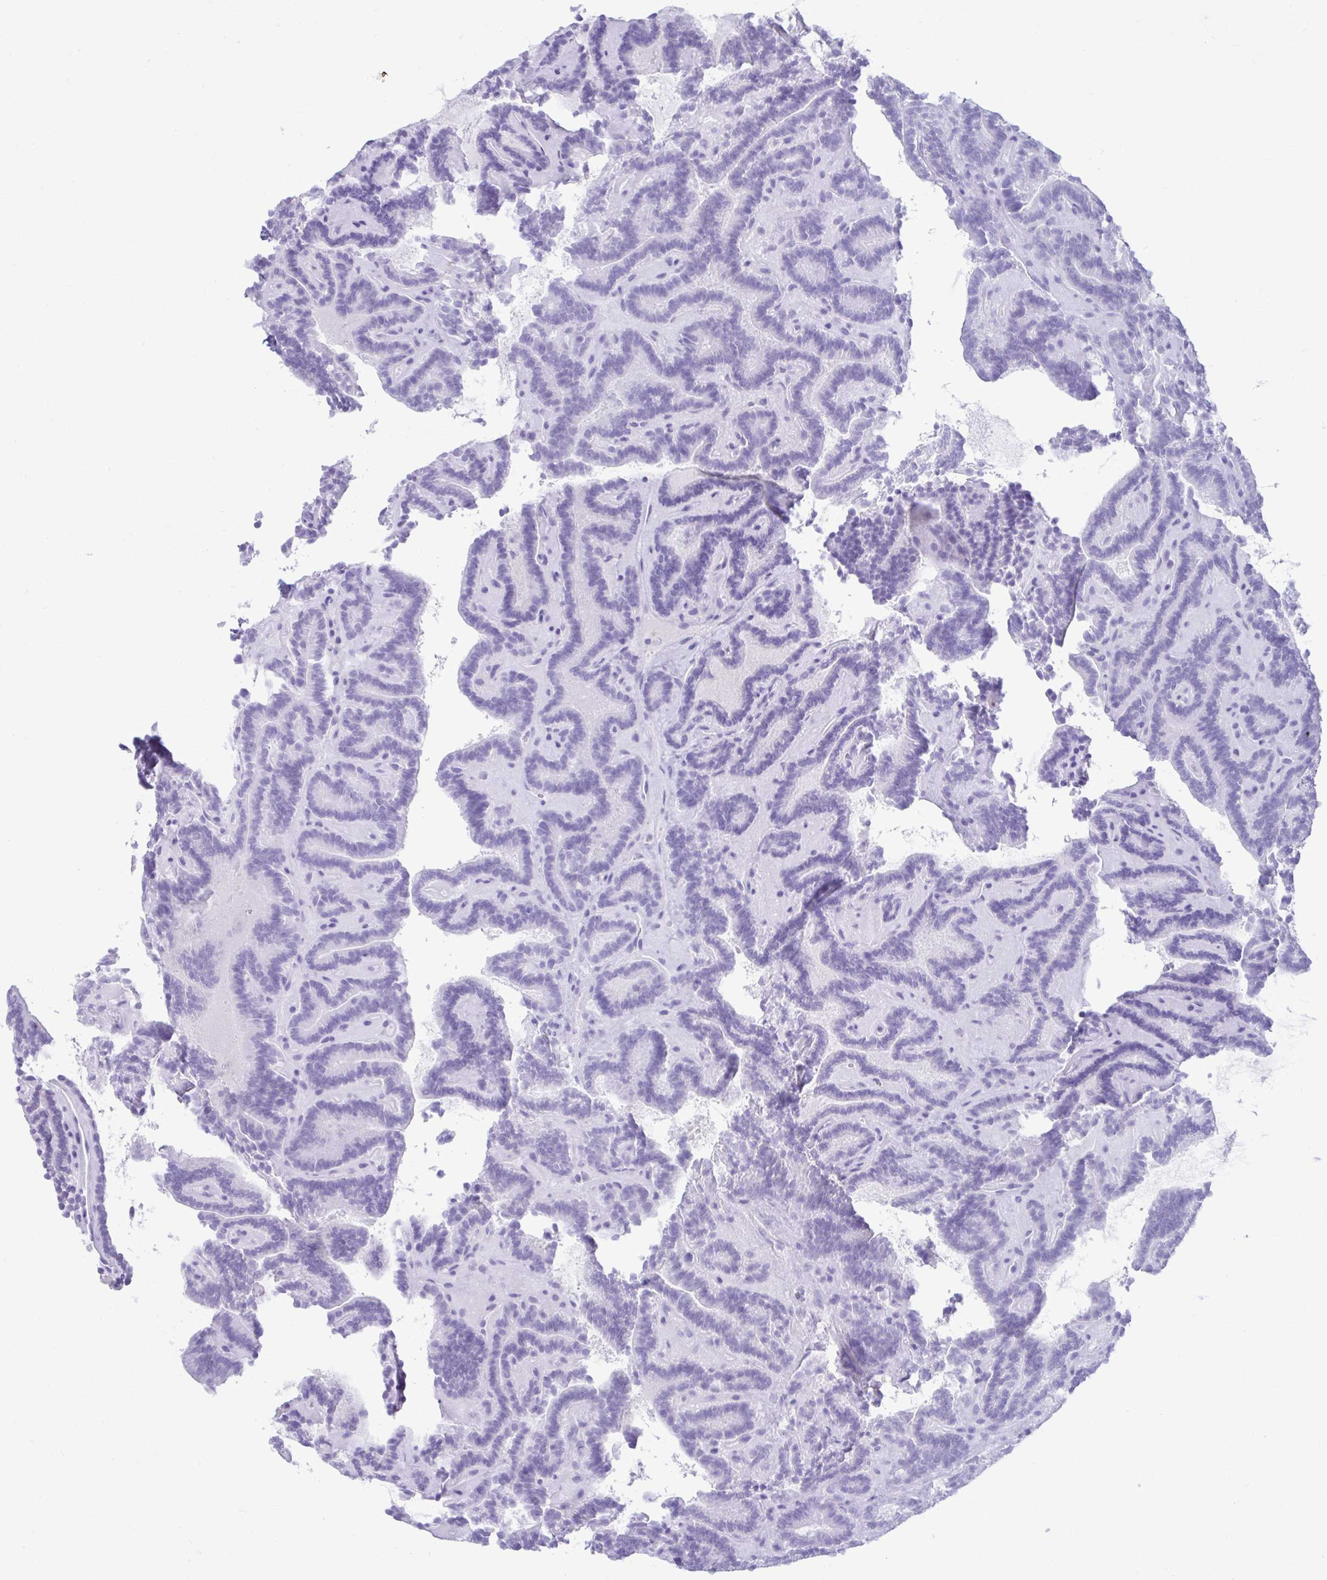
{"staining": {"intensity": "negative", "quantity": "none", "location": "none"}, "tissue": "thyroid cancer", "cell_type": "Tumor cells", "image_type": "cancer", "snomed": [{"axis": "morphology", "description": "Papillary adenocarcinoma, NOS"}, {"axis": "topography", "description": "Thyroid gland"}], "caption": "This is an IHC micrograph of thyroid cancer (papillary adenocarcinoma). There is no staining in tumor cells.", "gene": "SMIM9", "patient": {"sex": "female", "age": 21}}